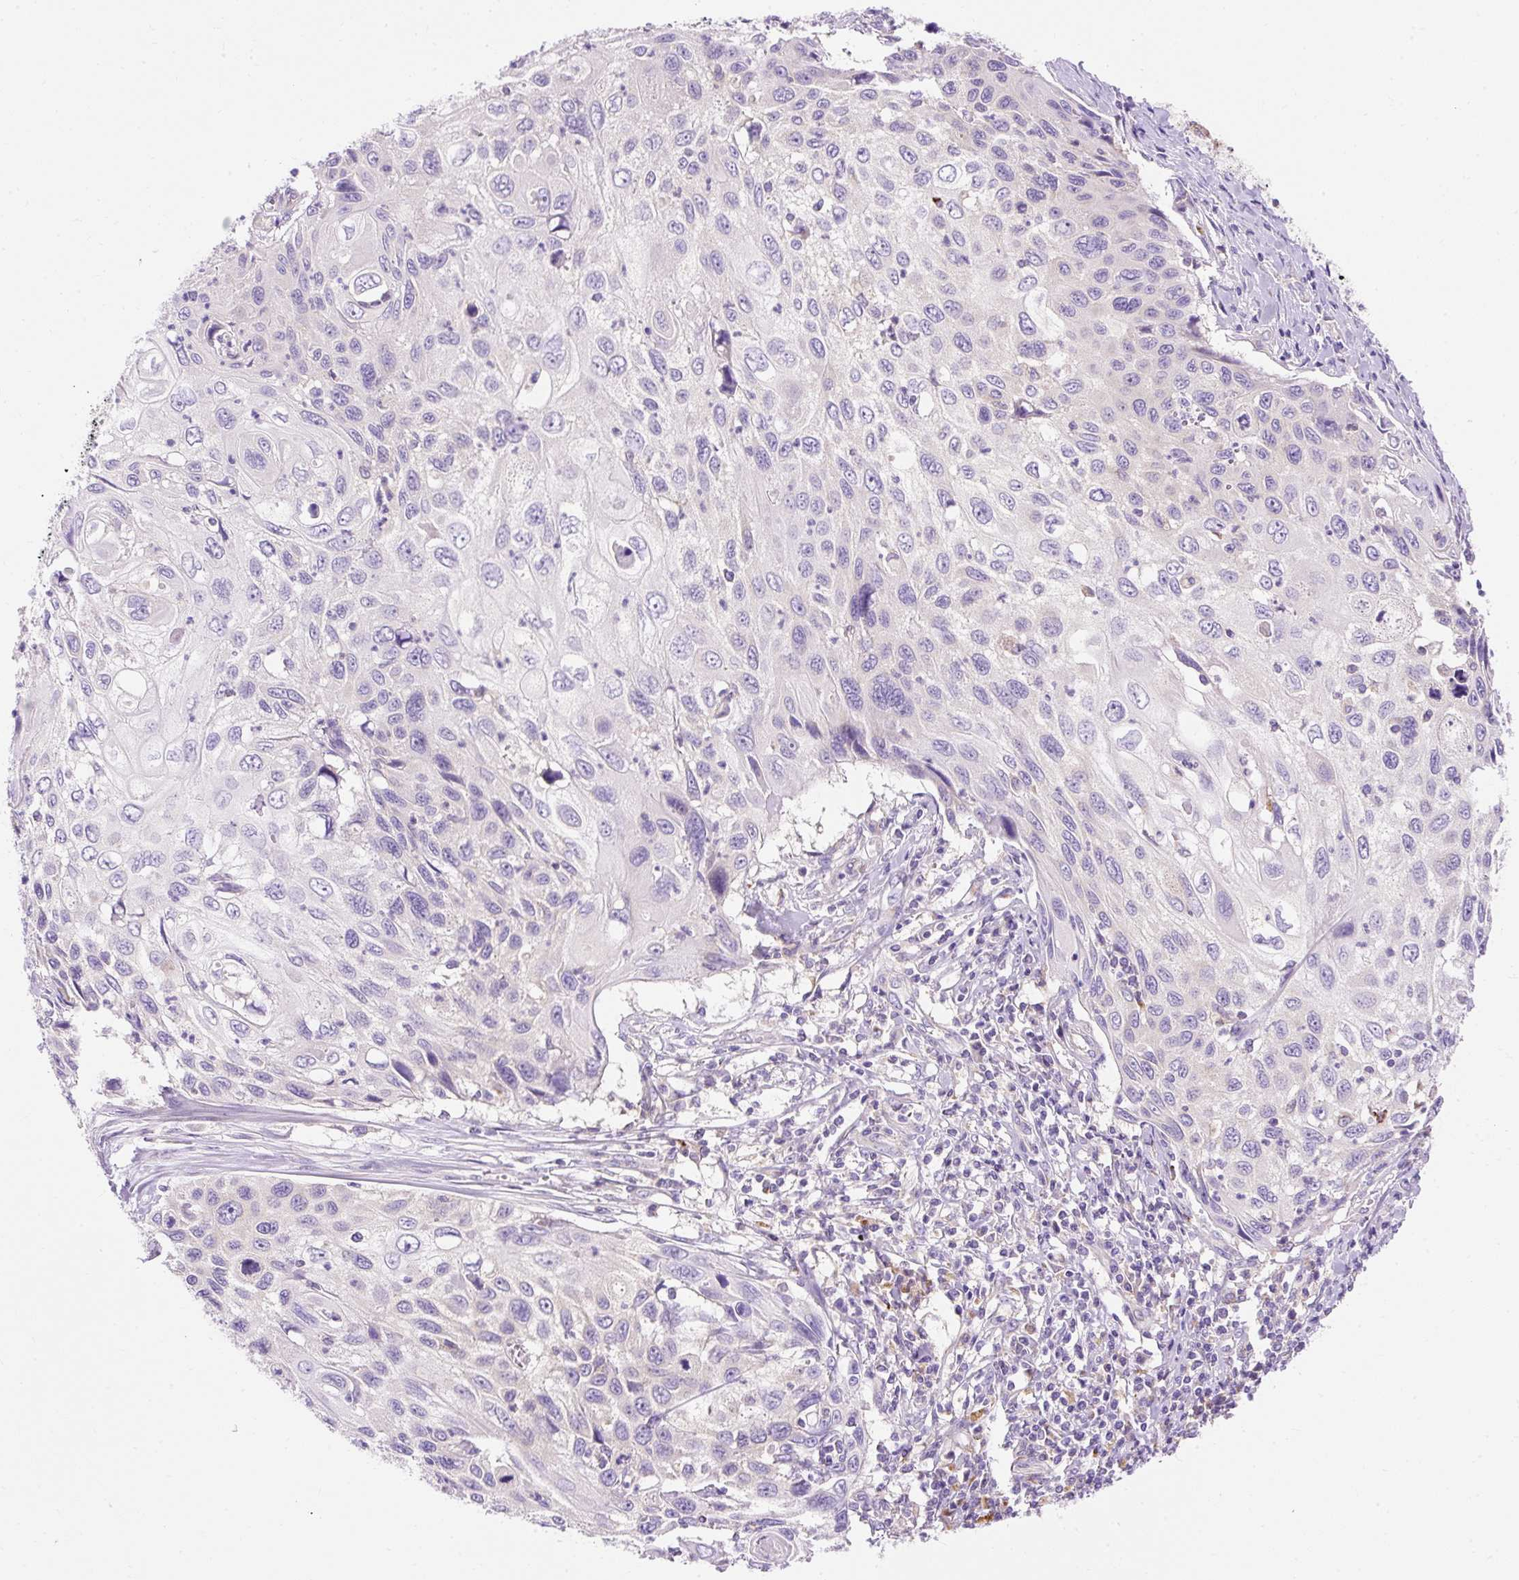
{"staining": {"intensity": "negative", "quantity": "none", "location": "none"}, "tissue": "cervical cancer", "cell_type": "Tumor cells", "image_type": "cancer", "snomed": [{"axis": "morphology", "description": "Squamous cell carcinoma, NOS"}, {"axis": "topography", "description": "Cervix"}], "caption": "Micrograph shows no protein staining in tumor cells of cervical cancer tissue.", "gene": "OR4K15", "patient": {"sex": "female", "age": 70}}